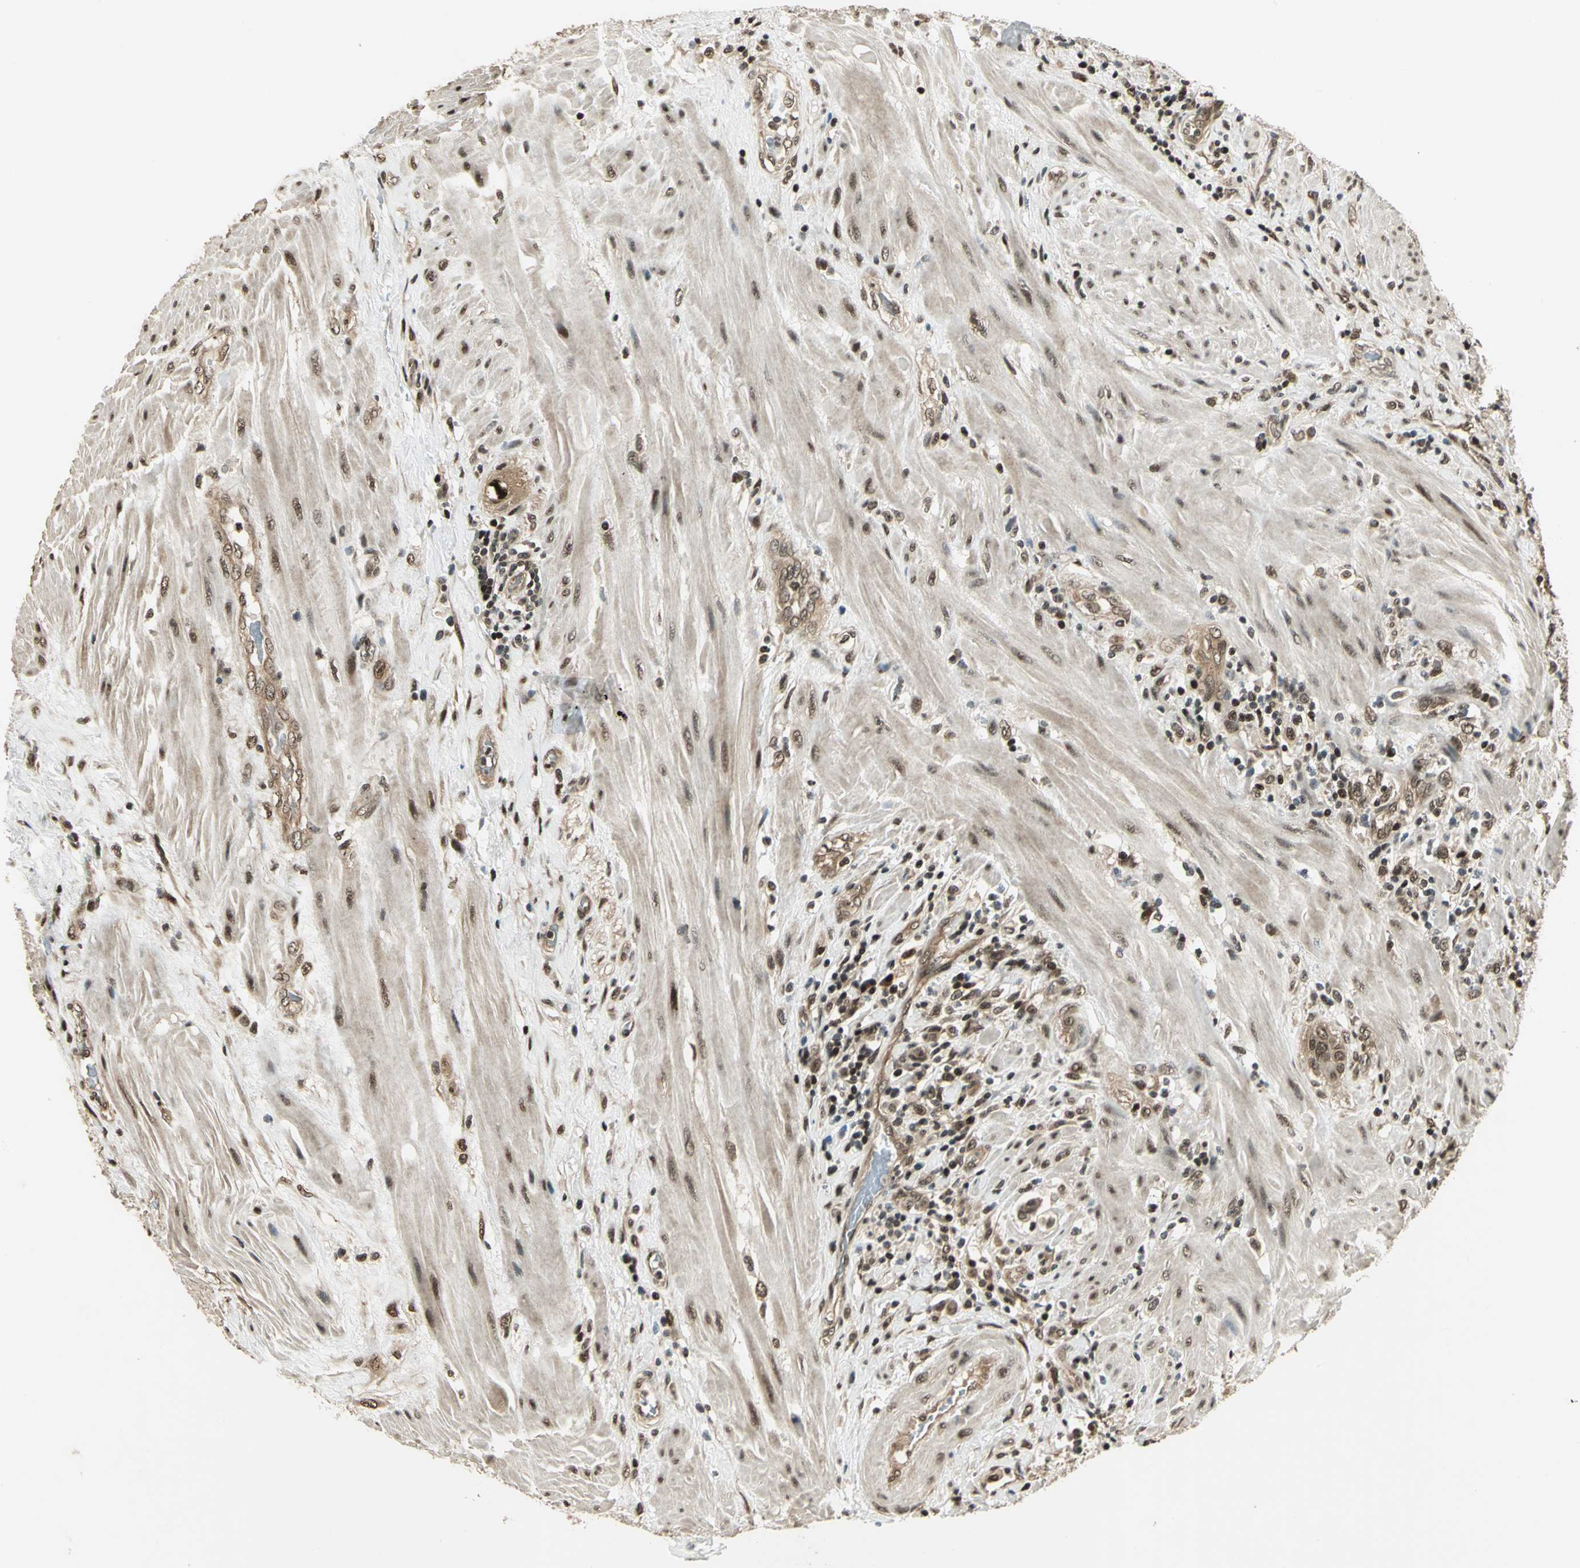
{"staining": {"intensity": "weak", "quantity": ">75%", "location": "cytoplasmic/membranous,nuclear"}, "tissue": "pancreatic cancer", "cell_type": "Tumor cells", "image_type": "cancer", "snomed": [{"axis": "morphology", "description": "Adenocarcinoma, NOS"}, {"axis": "topography", "description": "Pancreas"}], "caption": "Immunohistochemistry histopathology image of neoplastic tissue: human adenocarcinoma (pancreatic) stained using IHC reveals low levels of weak protein expression localized specifically in the cytoplasmic/membranous and nuclear of tumor cells, appearing as a cytoplasmic/membranous and nuclear brown color.", "gene": "PSMC3", "patient": {"sex": "female", "age": 64}}